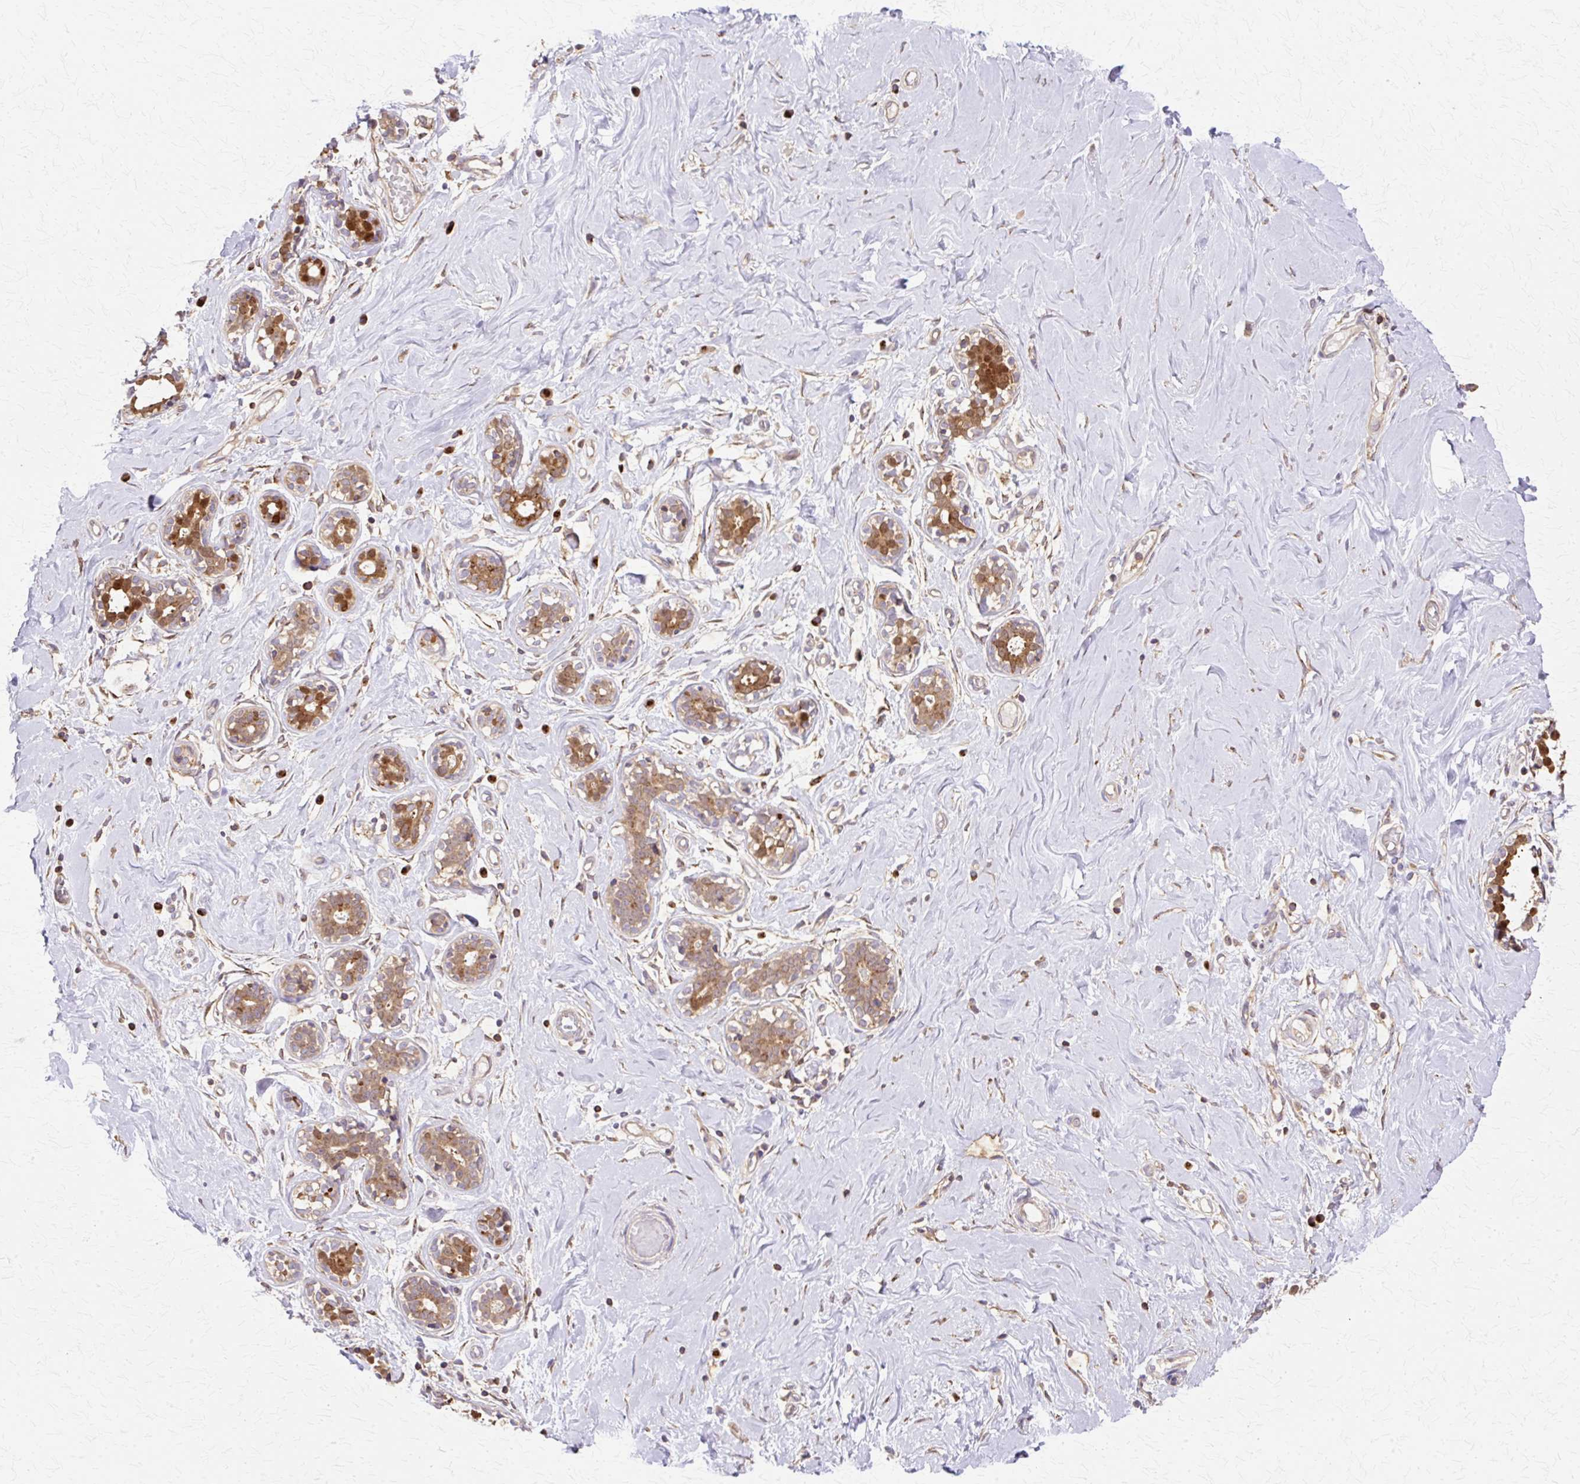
{"staining": {"intensity": "negative", "quantity": "none", "location": "none"}, "tissue": "breast", "cell_type": "Adipocytes", "image_type": "normal", "snomed": [{"axis": "morphology", "description": "Normal tissue, NOS"}, {"axis": "topography", "description": "Breast"}], "caption": "IHC histopathology image of unremarkable breast stained for a protein (brown), which reveals no positivity in adipocytes.", "gene": "COPB1", "patient": {"sex": "female", "age": 27}}